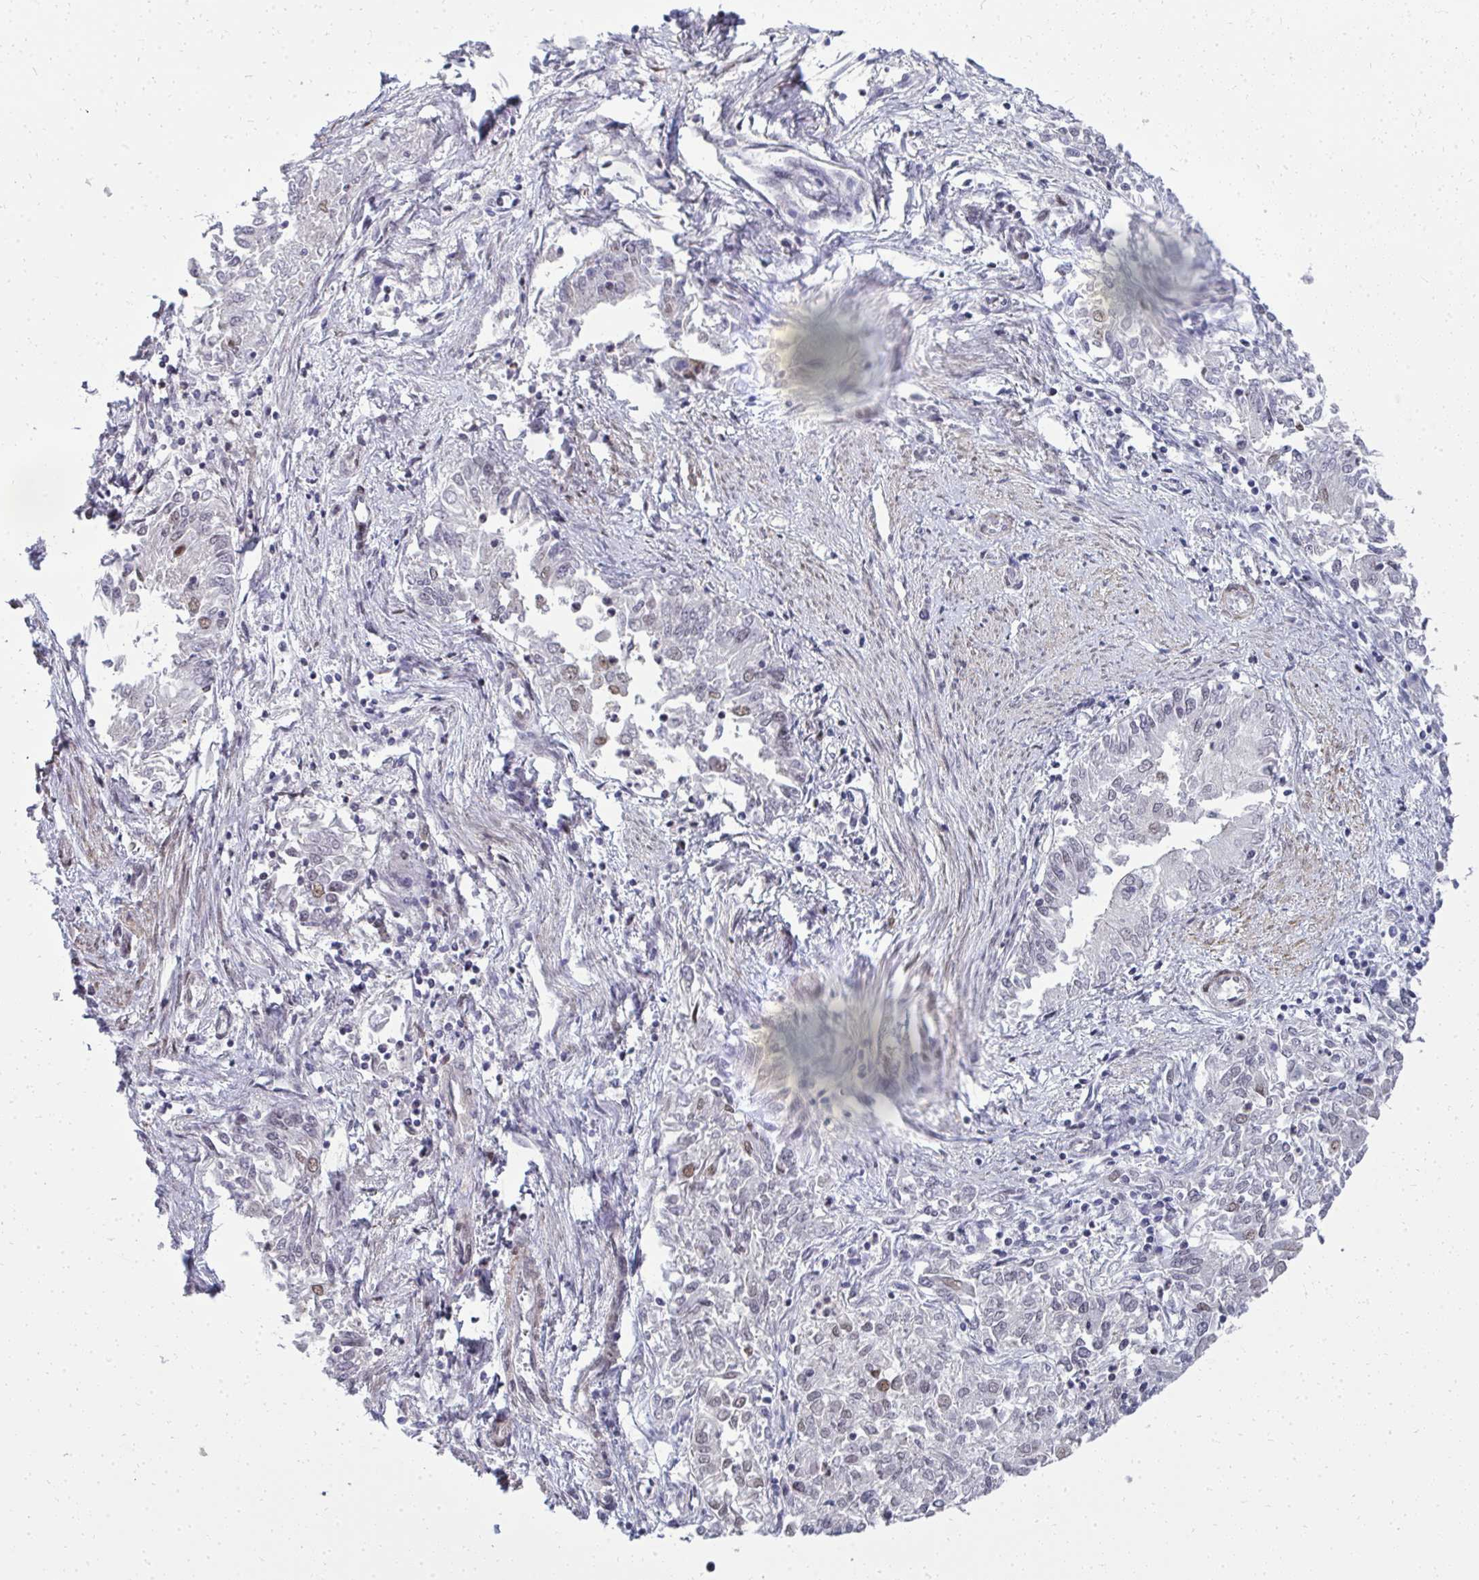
{"staining": {"intensity": "moderate", "quantity": "<25%", "location": "nuclear"}, "tissue": "endometrial cancer", "cell_type": "Tumor cells", "image_type": "cancer", "snomed": [{"axis": "morphology", "description": "Adenocarcinoma, NOS"}, {"axis": "topography", "description": "Endometrium"}], "caption": "Immunohistochemical staining of human endometrial cancer (adenocarcinoma) exhibits low levels of moderate nuclear protein positivity in about <25% of tumor cells. The staining is performed using DAB brown chromogen to label protein expression. The nuclei are counter-stained blue using hematoxylin.", "gene": "SIRT7", "patient": {"sex": "female", "age": 57}}